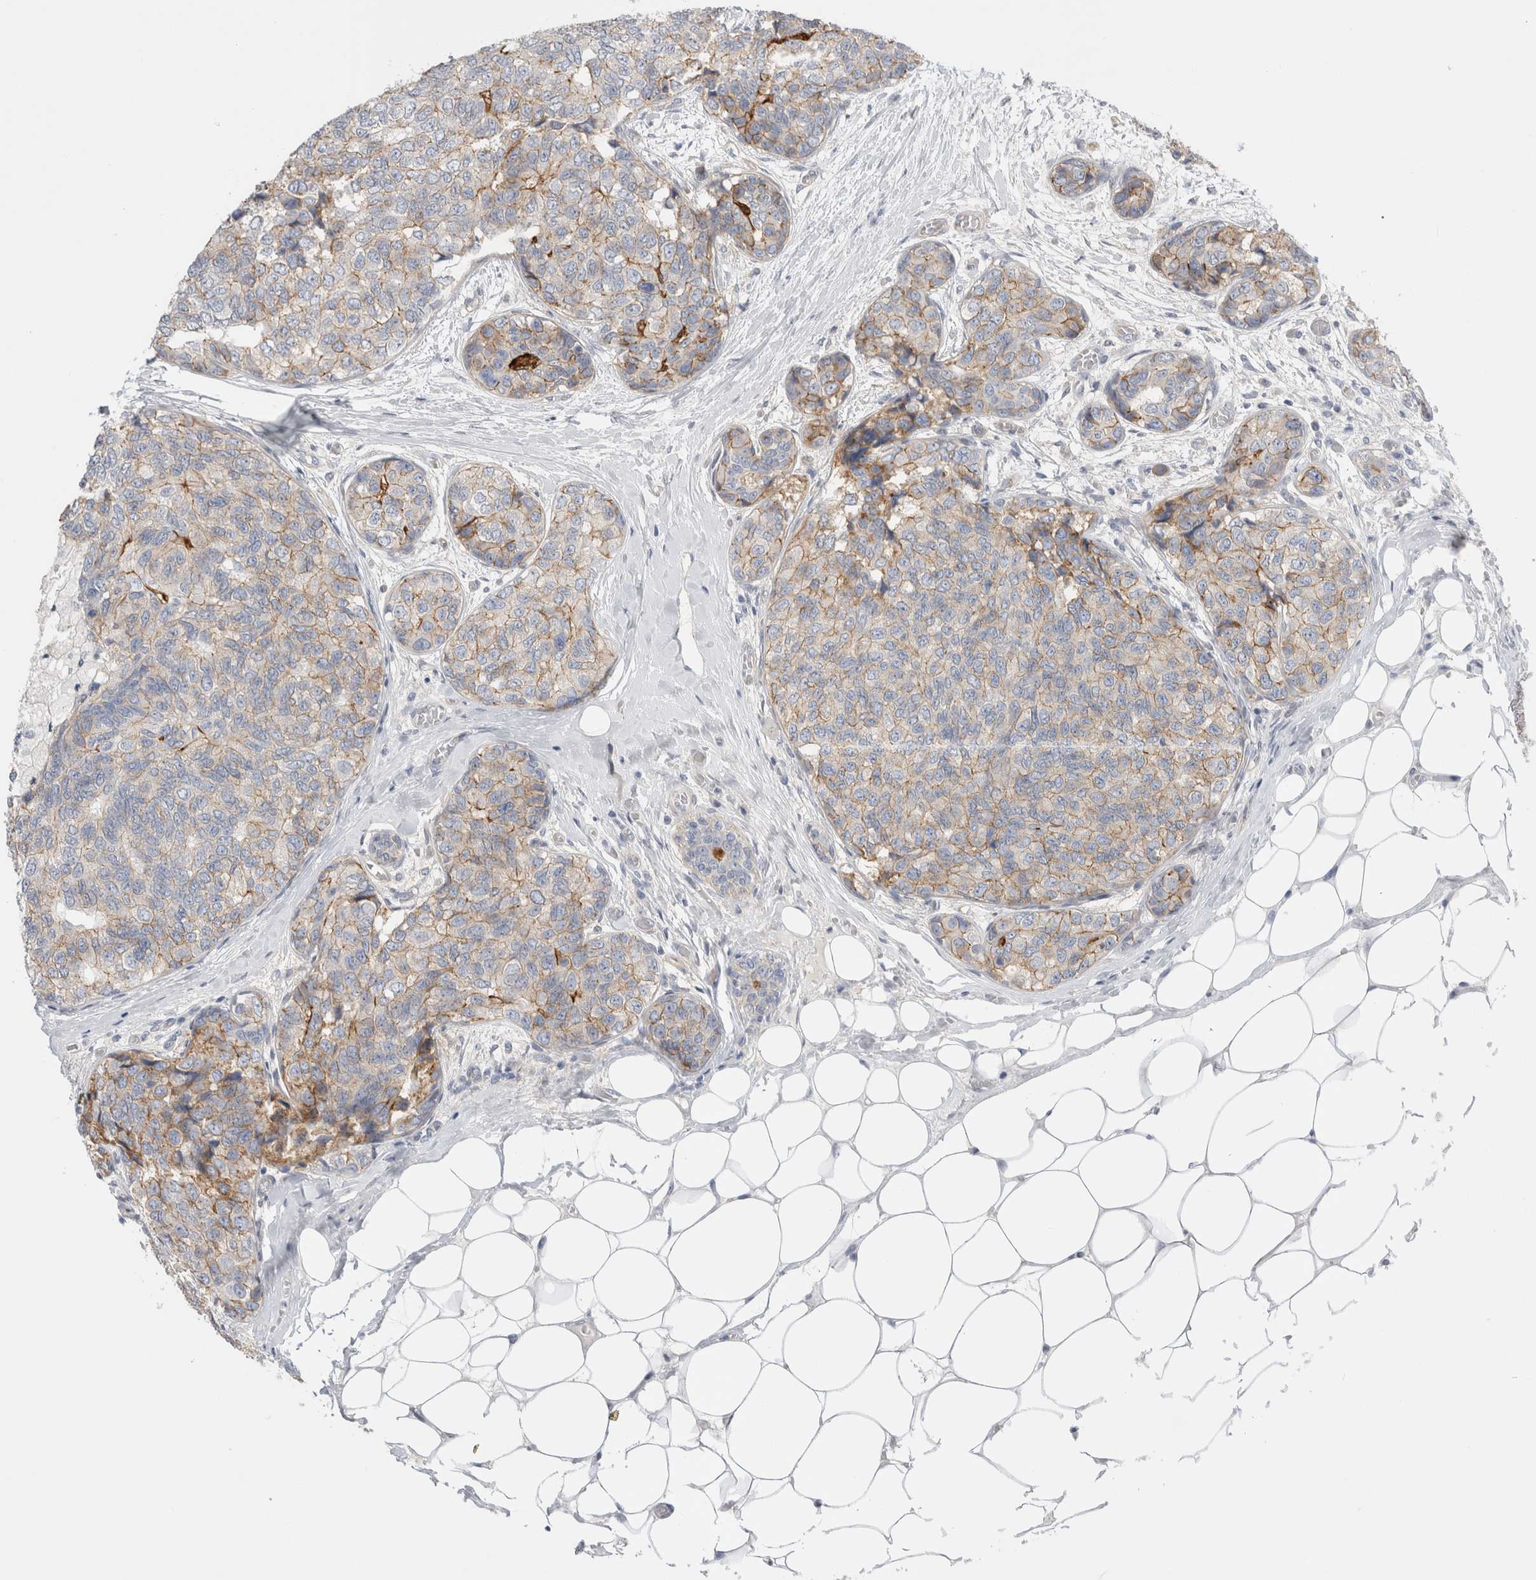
{"staining": {"intensity": "weak", "quantity": ">75%", "location": "cytoplasmic/membranous"}, "tissue": "breast cancer", "cell_type": "Tumor cells", "image_type": "cancer", "snomed": [{"axis": "morphology", "description": "Normal tissue, NOS"}, {"axis": "morphology", "description": "Duct carcinoma"}, {"axis": "topography", "description": "Breast"}], "caption": "Breast cancer stained with a protein marker demonstrates weak staining in tumor cells.", "gene": "VANGL1", "patient": {"sex": "female", "age": 43}}